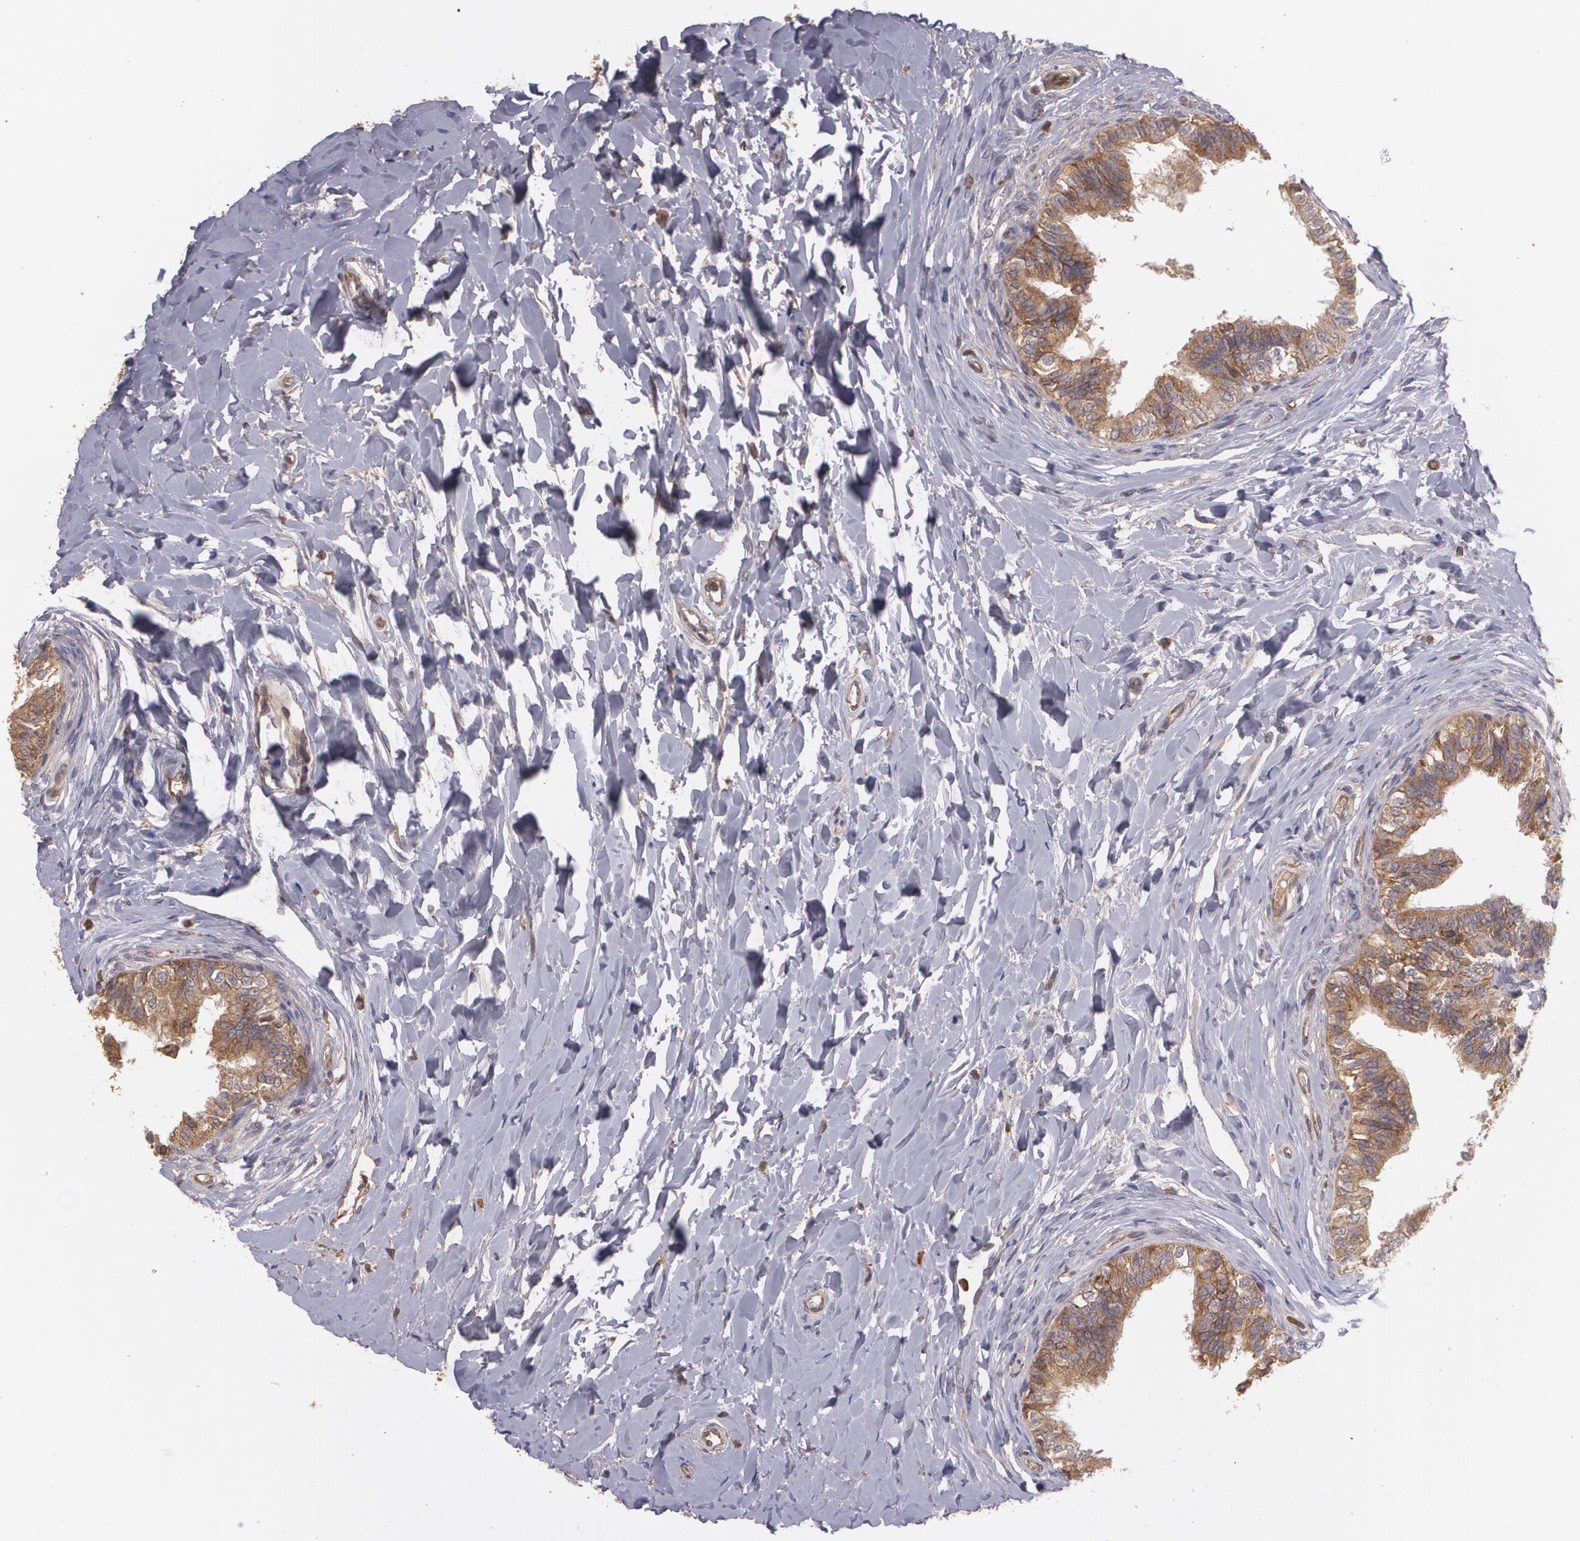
{"staining": {"intensity": "strong", "quantity": ">75%", "location": "cytoplasmic/membranous"}, "tissue": "epididymis", "cell_type": "Glandular cells", "image_type": "normal", "snomed": [{"axis": "morphology", "description": "Normal tissue, NOS"}, {"axis": "topography", "description": "Soft tissue"}, {"axis": "topography", "description": "Epididymis"}], "caption": "Immunohistochemical staining of normal human epididymis reveals high levels of strong cytoplasmic/membranous expression in approximately >75% of glandular cells.", "gene": "ECE1", "patient": {"sex": "male", "age": 26}}